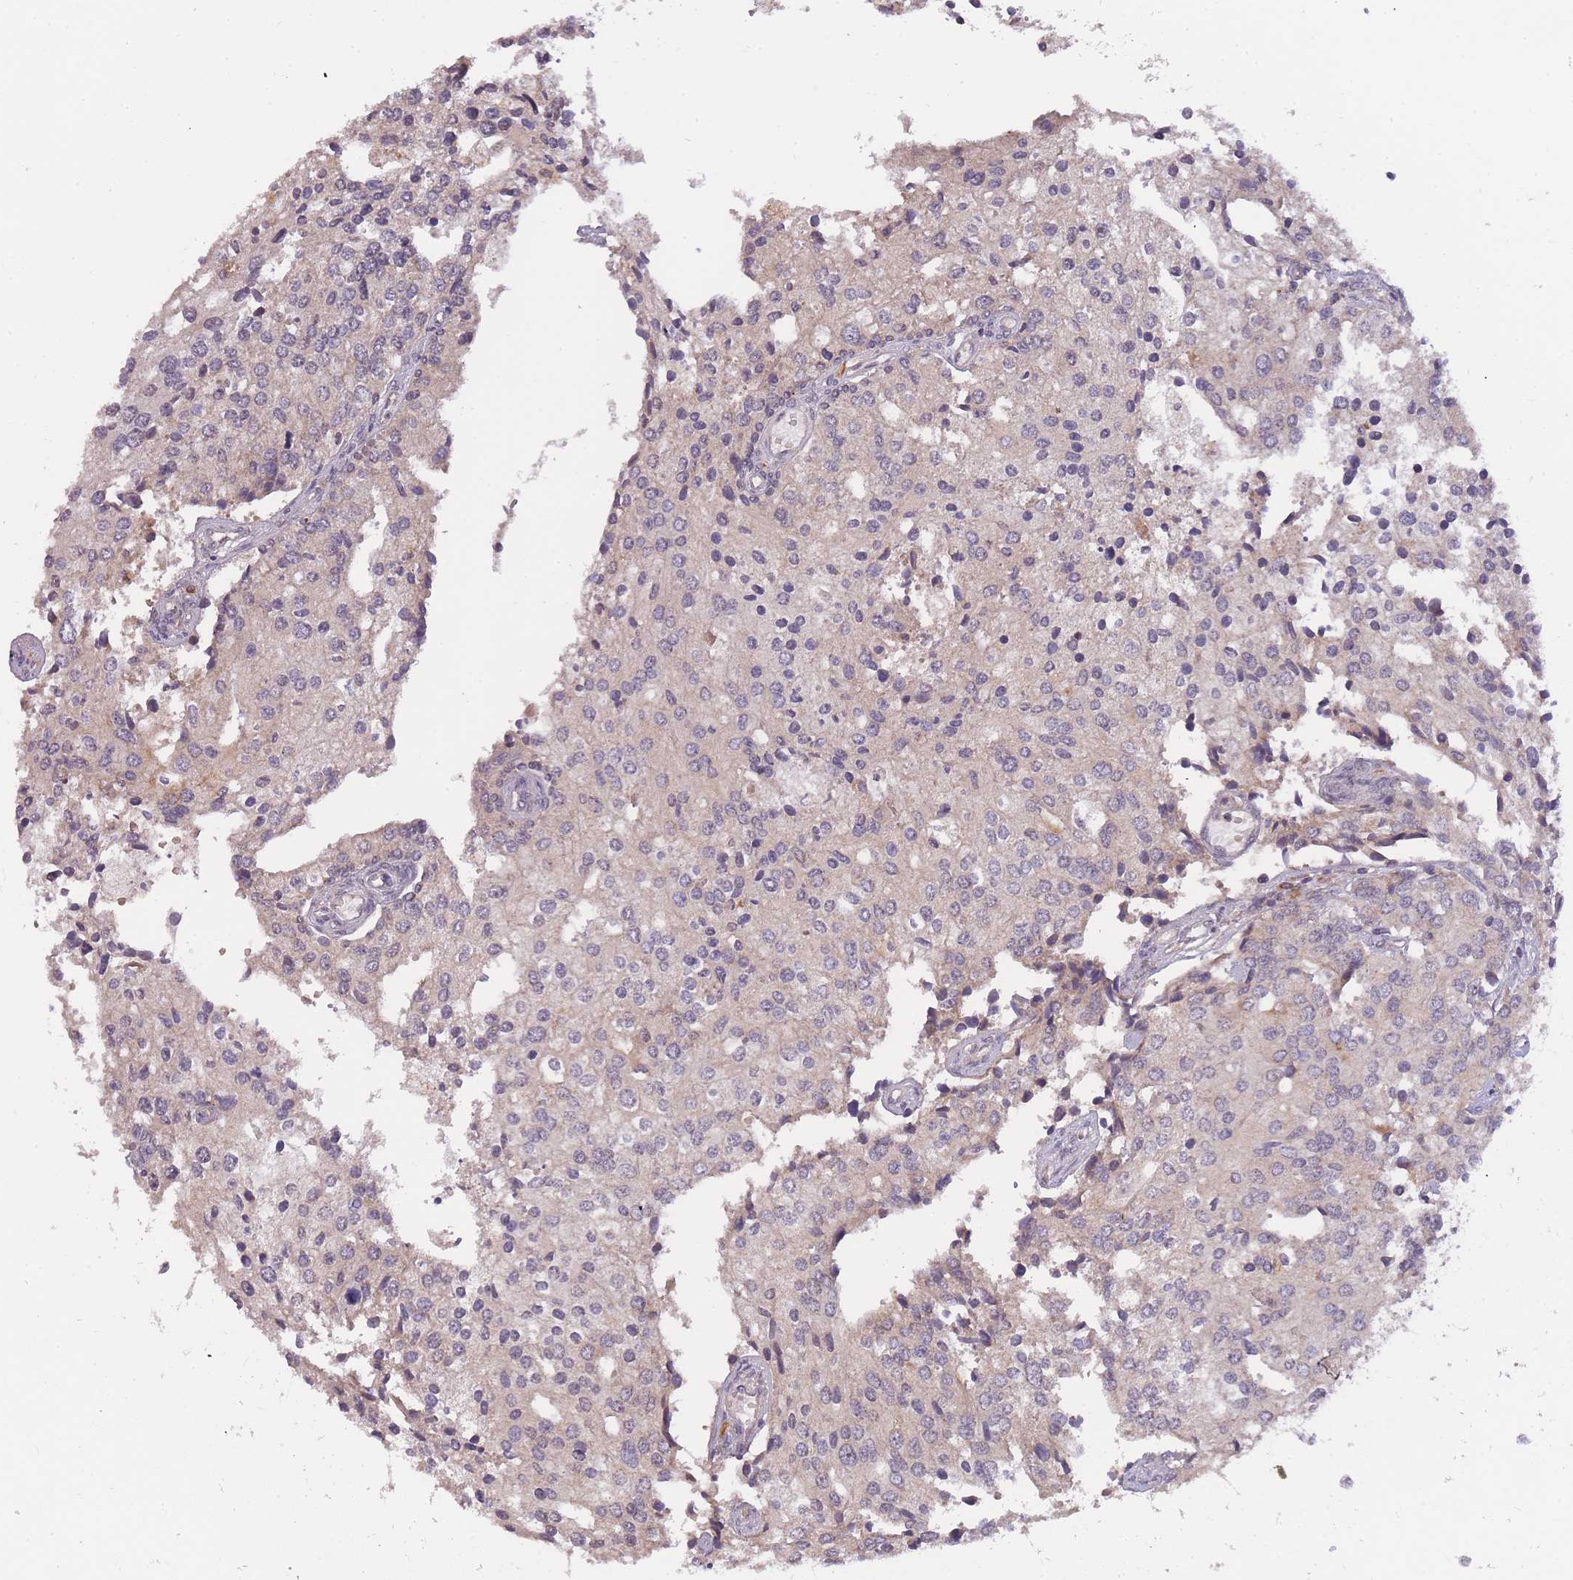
{"staining": {"intensity": "moderate", "quantity": "<25%", "location": "cytoplasmic/membranous"}, "tissue": "prostate cancer", "cell_type": "Tumor cells", "image_type": "cancer", "snomed": [{"axis": "morphology", "description": "Adenocarcinoma, High grade"}, {"axis": "topography", "description": "Prostate"}], "caption": "A high-resolution photomicrograph shows immunohistochemistry staining of adenocarcinoma (high-grade) (prostate), which demonstrates moderate cytoplasmic/membranous staining in about <25% of tumor cells. Immunohistochemistry stains the protein in brown and the nuclei are stained blue.", "gene": "SMC6", "patient": {"sex": "male", "age": 62}}